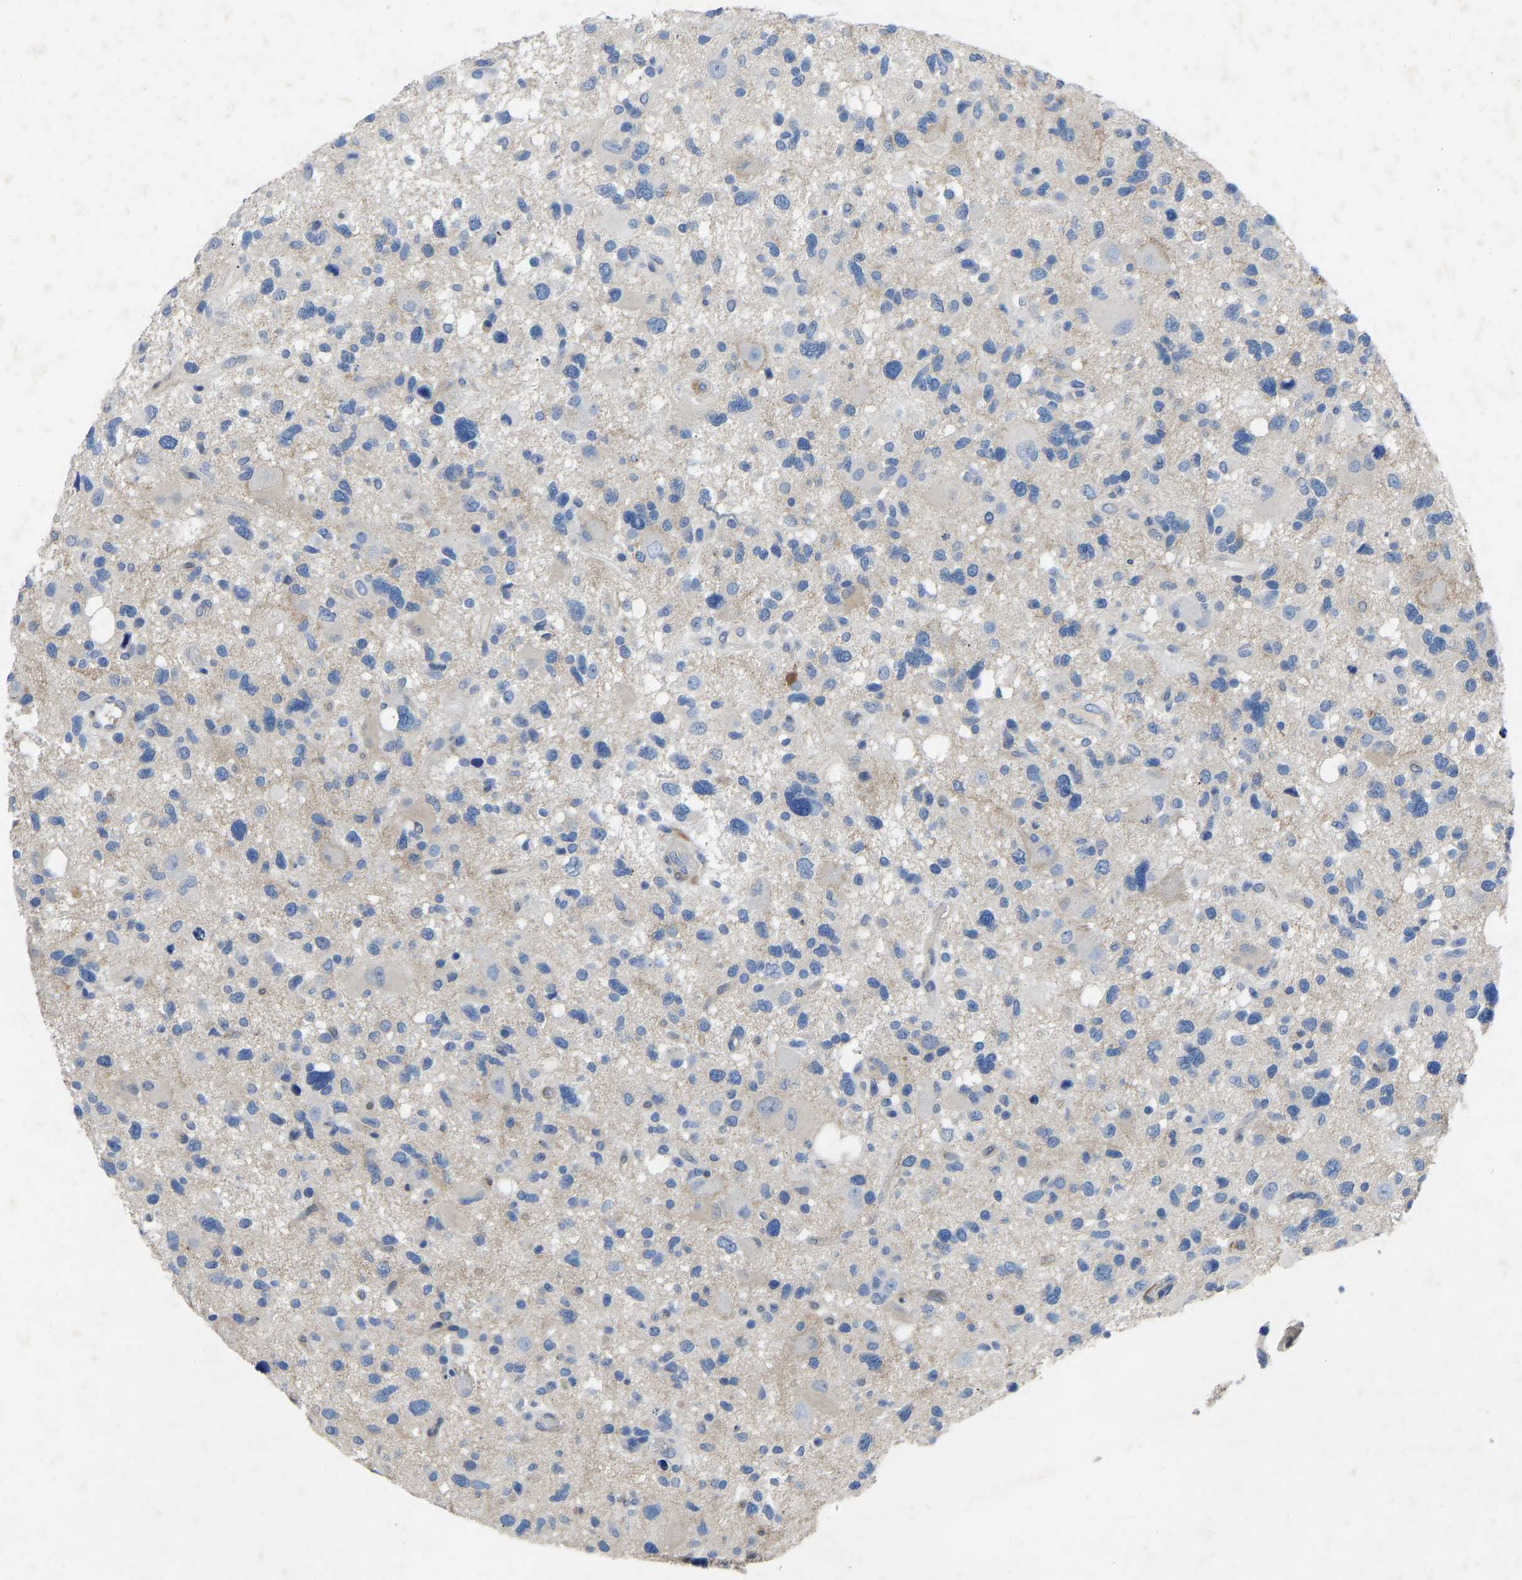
{"staining": {"intensity": "negative", "quantity": "none", "location": "none"}, "tissue": "glioma", "cell_type": "Tumor cells", "image_type": "cancer", "snomed": [{"axis": "morphology", "description": "Glioma, malignant, High grade"}, {"axis": "topography", "description": "Brain"}], "caption": "Immunohistochemical staining of glioma exhibits no significant positivity in tumor cells. Brightfield microscopy of immunohistochemistry (IHC) stained with DAB (3,3'-diaminobenzidine) (brown) and hematoxylin (blue), captured at high magnification.", "gene": "RBP1", "patient": {"sex": "male", "age": 33}}